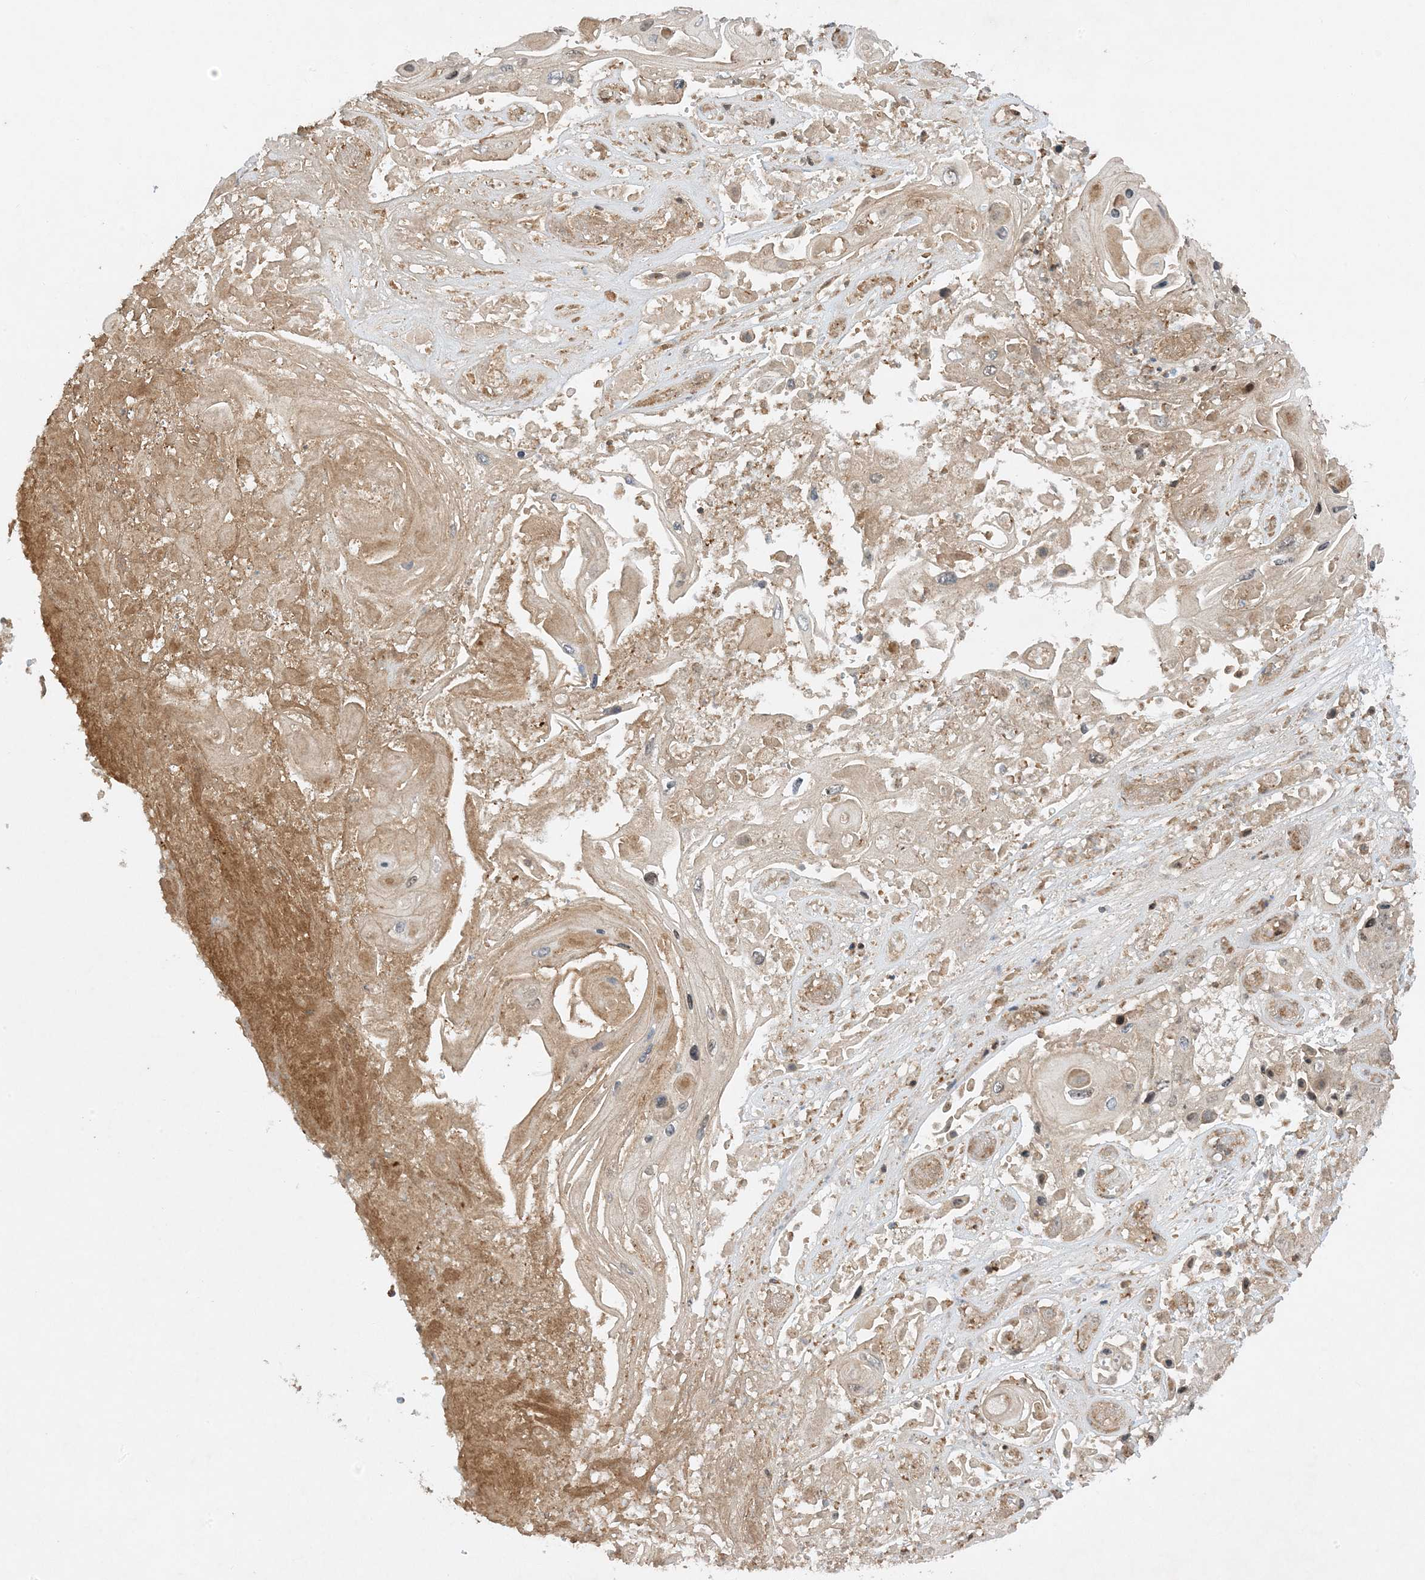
{"staining": {"intensity": "negative", "quantity": "none", "location": "none"}, "tissue": "skin cancer", "cell_type": "Tumor cells", "image_type": "cancer", "snomed": [{"axis": "morphology", "description": "Squamous cell carcinoma, NOS"}, {"axis": "topography", "description": "Skin"}], "caption": "This is an IHC histopathology image of squamous cell carcinoma (skin). There is no positivity in tumor cells.", "gene": "XRN1", "patient": {"sex": "male", "age": 55}}